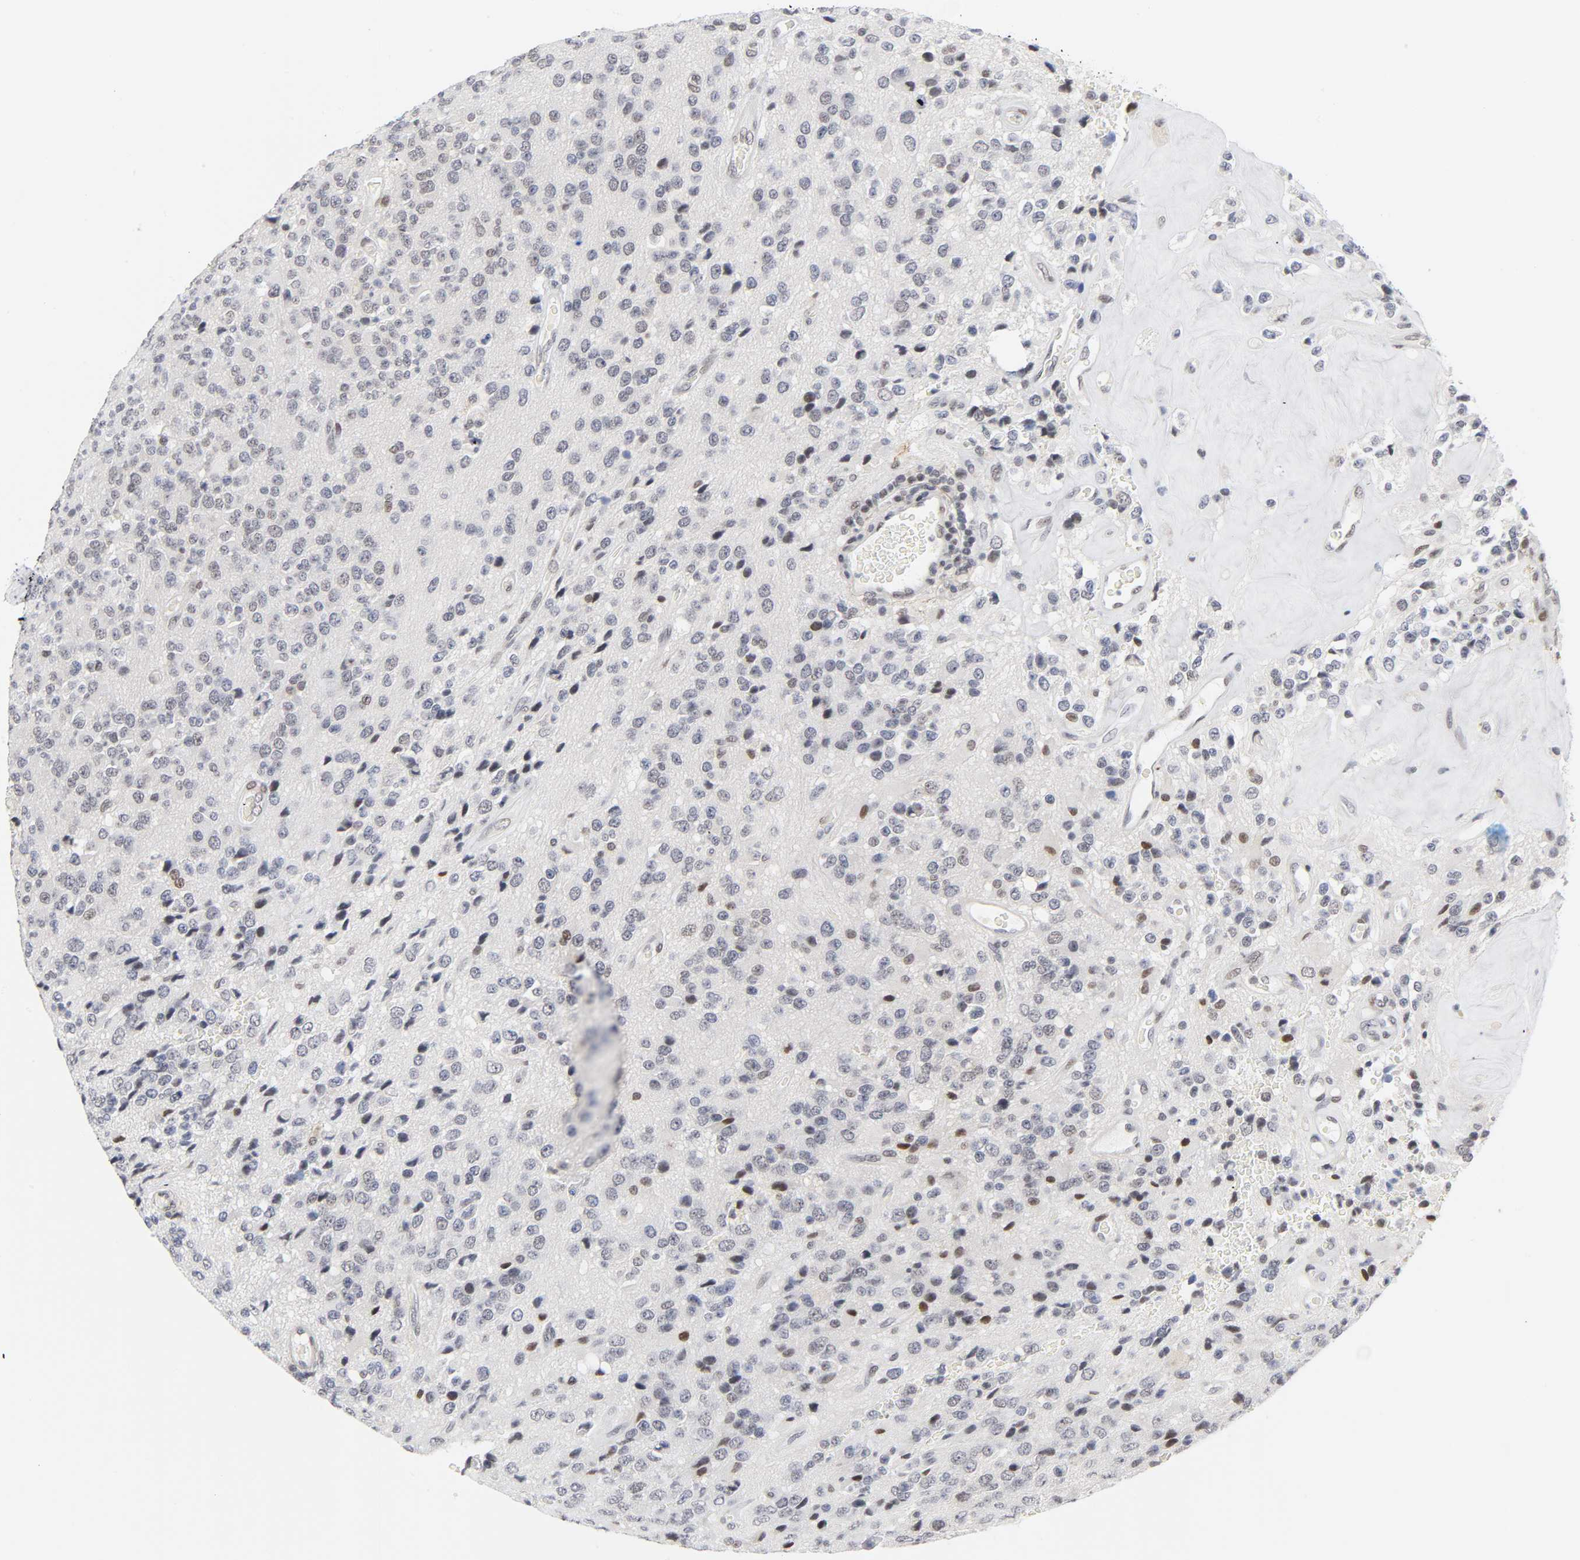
{"staining": {"intensity": "moderate", "quantity": "<25%", "location": "nuclear"}, "tissue": "glioma", "cell_type": "Tumor cells", "image_type": "cancer", "snomed": [{"axis": "morphology", "description": "Glioma, malignant, High grade"}, {"axis": "topography", "description": "pancreas cauda"}], "caption": "Brown immunohistochemical staining in human malignant high-grade glioma exhibits moderate nuclear expression in about <25% of tumor cells.", "gene": "DIDO1", "patient": {"sex": "male", "age": 60}}